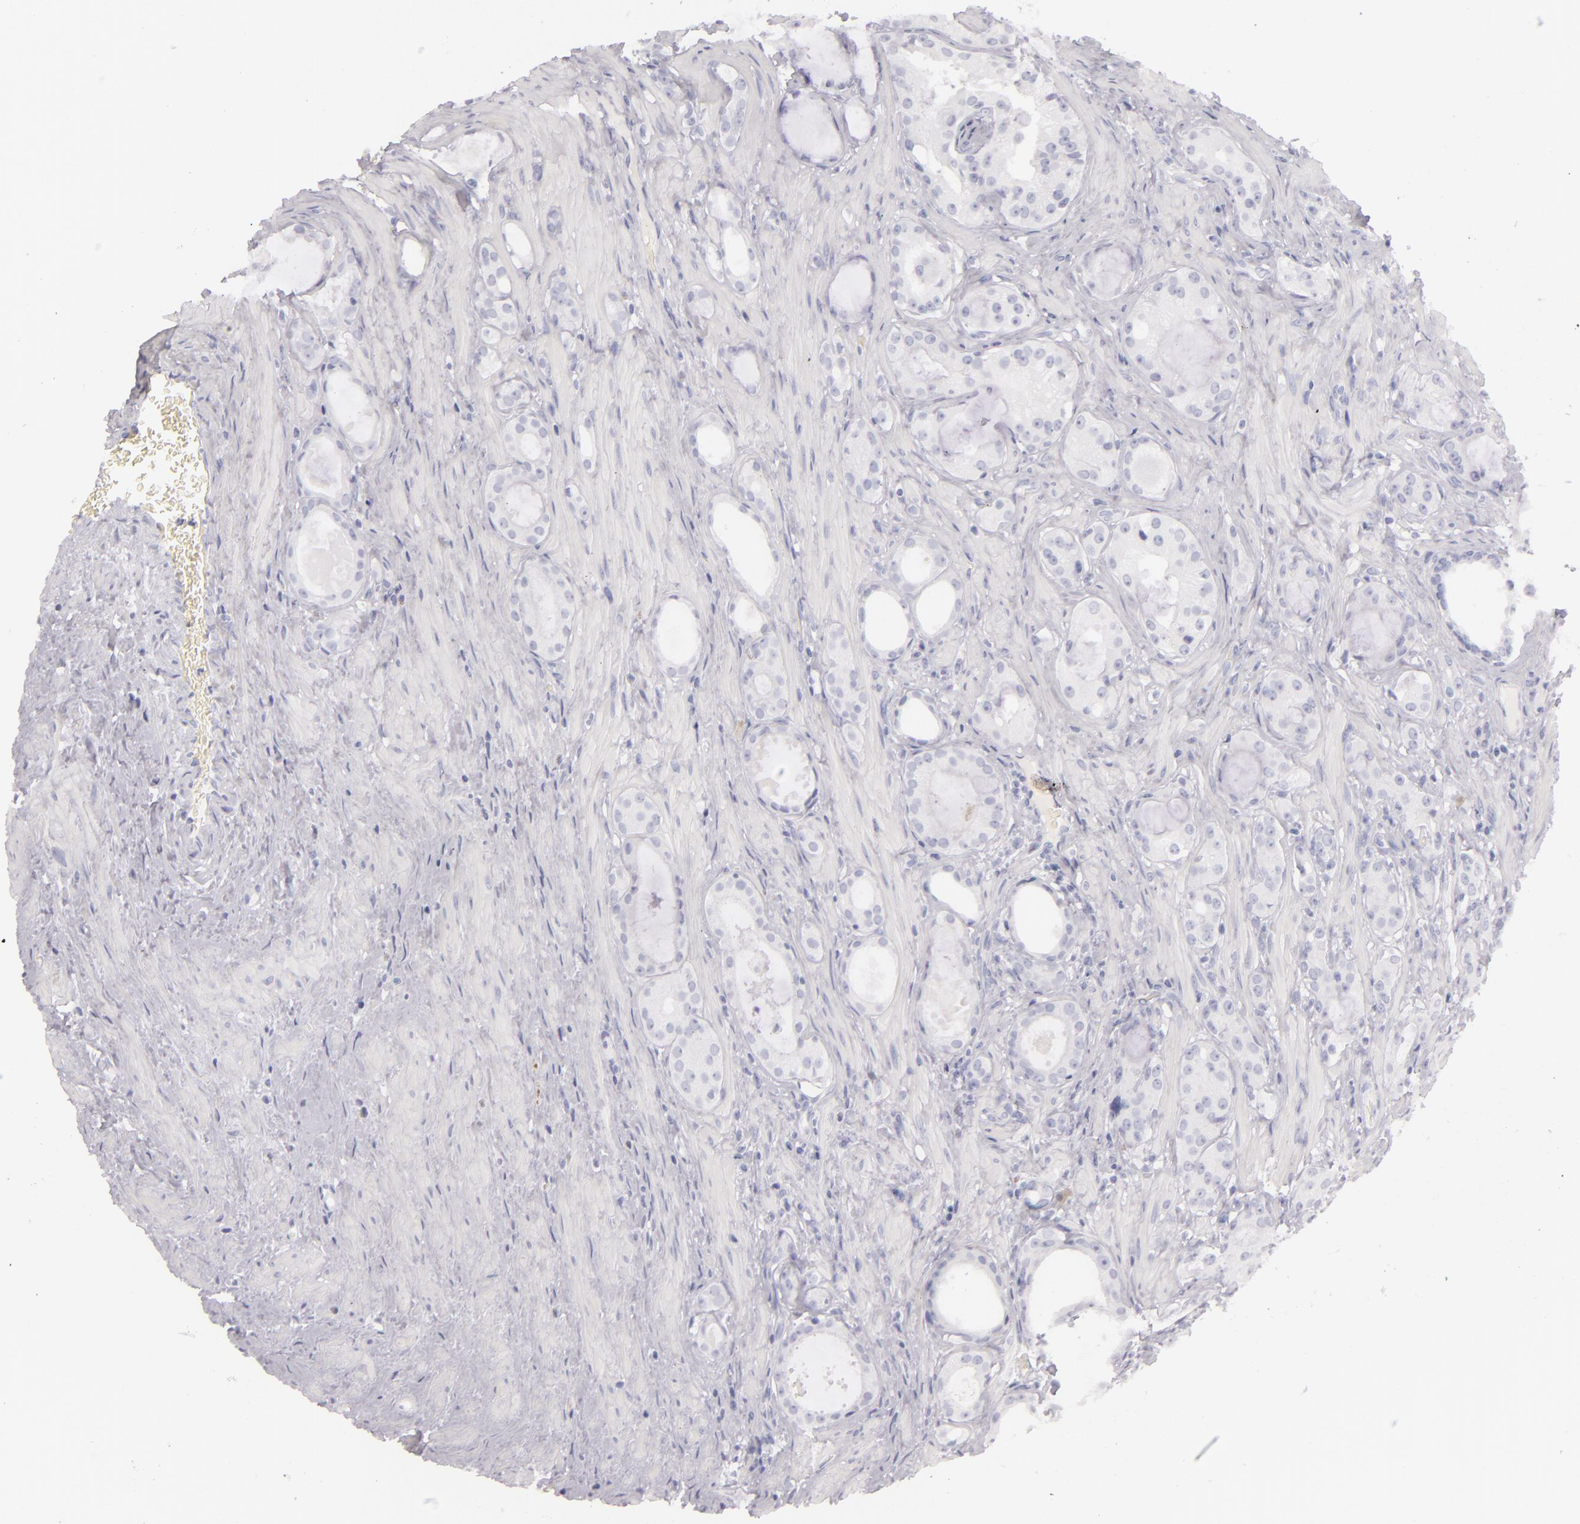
{"staining": {"intensity": "negative", "quantity": "none", "location": "none"}, "tissue": "prostate cancer", "cell_type": "Tumor cells", "image_type": "cancer", "snomed": [{"axis": "morphology", "description": "Adenocarcinoma, Medium grade"}, {"axis": "topography", "description": "Prostate"}], "caption": "This is an IHC histopathology image of prostate adenocarcinoma (medium-grade). There is no expression in tumor cells.", "gene": "FABP1", "patient": {"sex": "male", "age": 73}}